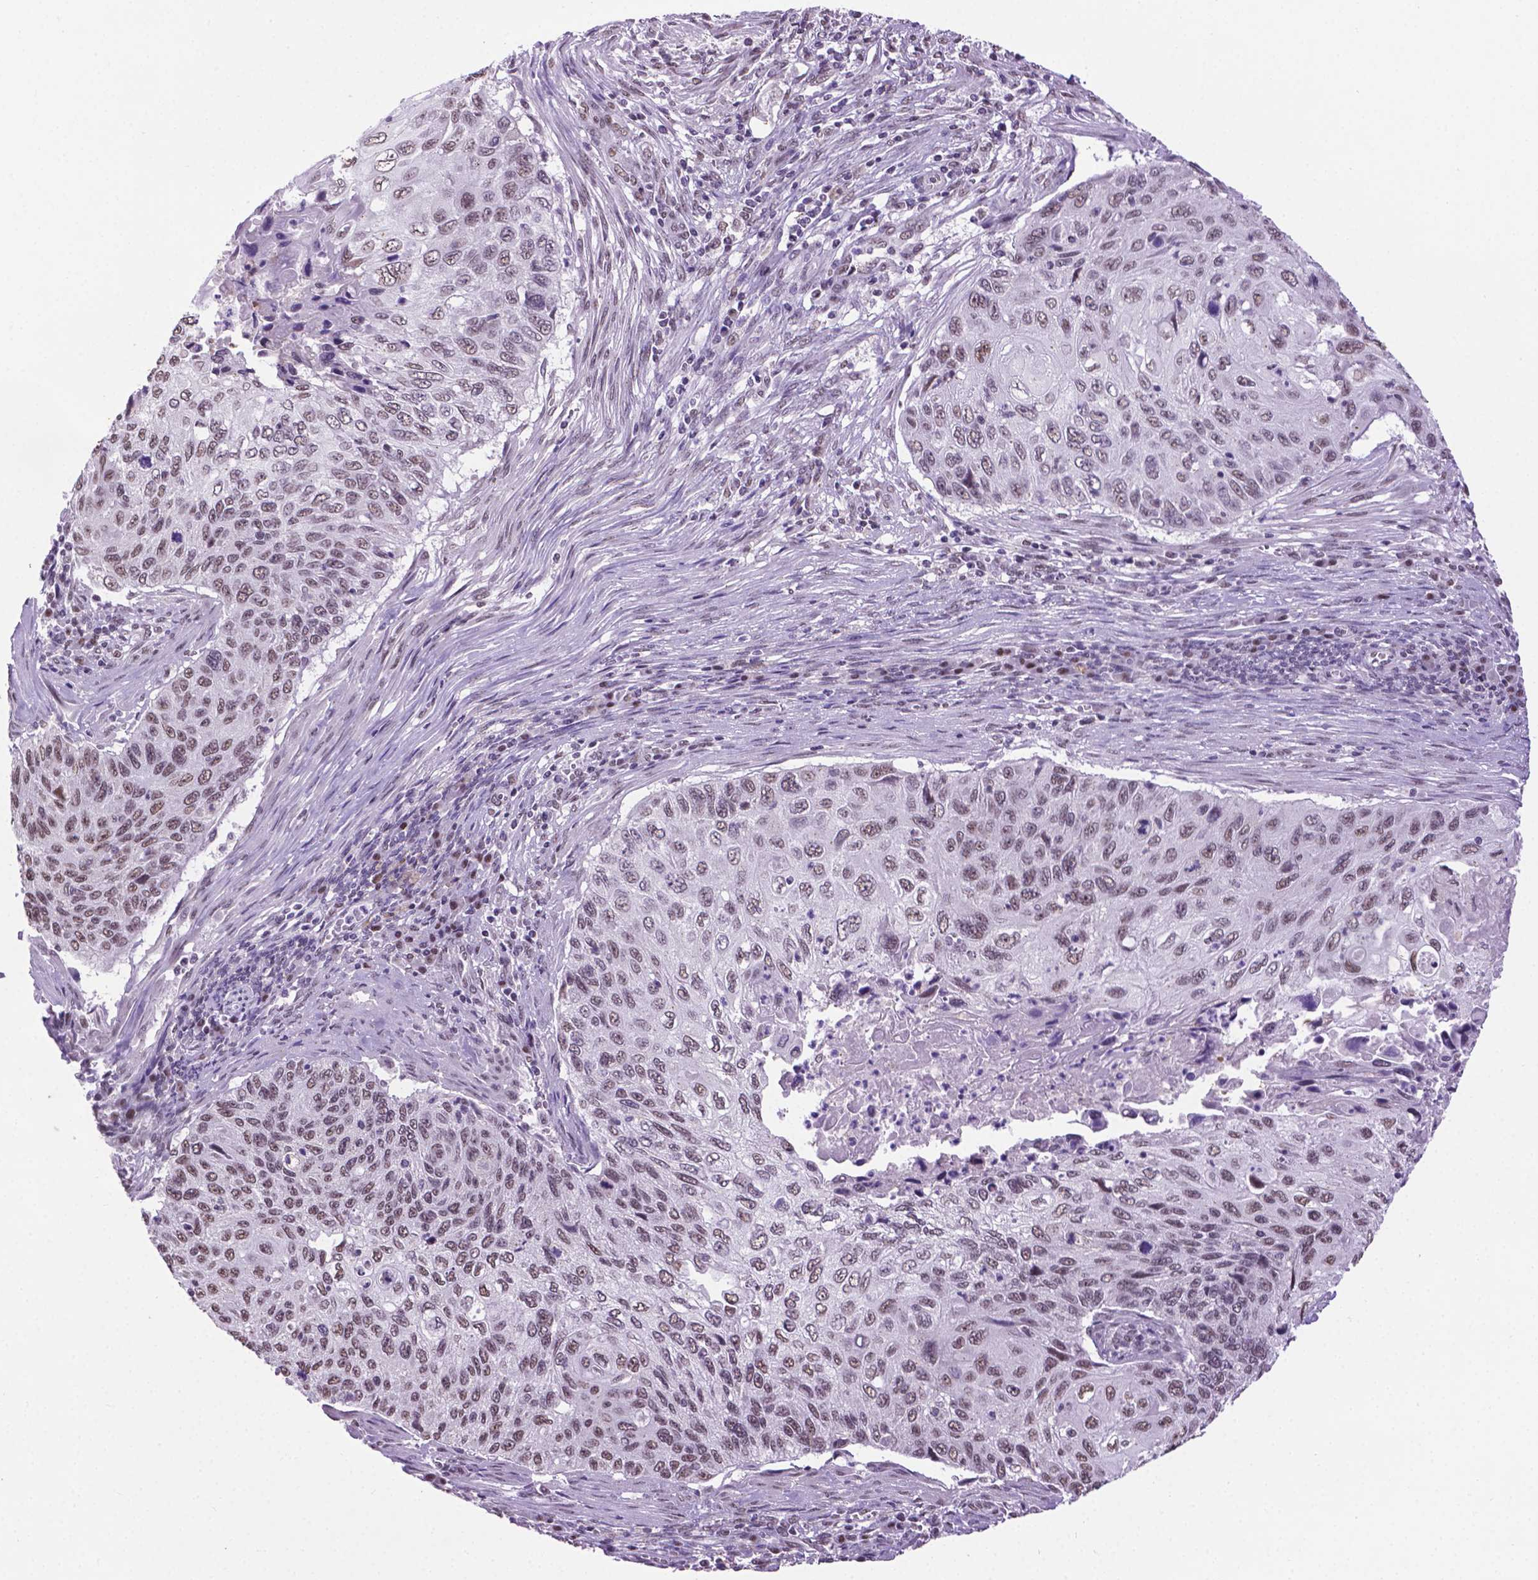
{"staining": {"intensity": "weak", "quantity": ">75%", "location": "nuclear"}, "tissue": "cervical cancer", "cell_type": "Tumor cells", "image_type": "cancer", "snomed": [{"axis": "morphology", "description": "Squamous cell carcinoma, NOS"}, {"axis": "topography", "description": "Cervix"}], "caption": "Cervical cancer (squamous cell carcinoma) stained with a protein marker shows weak staining in tumor cells.", "gene": "ABI2", "patient": {"sex": "female", "age": 70}}